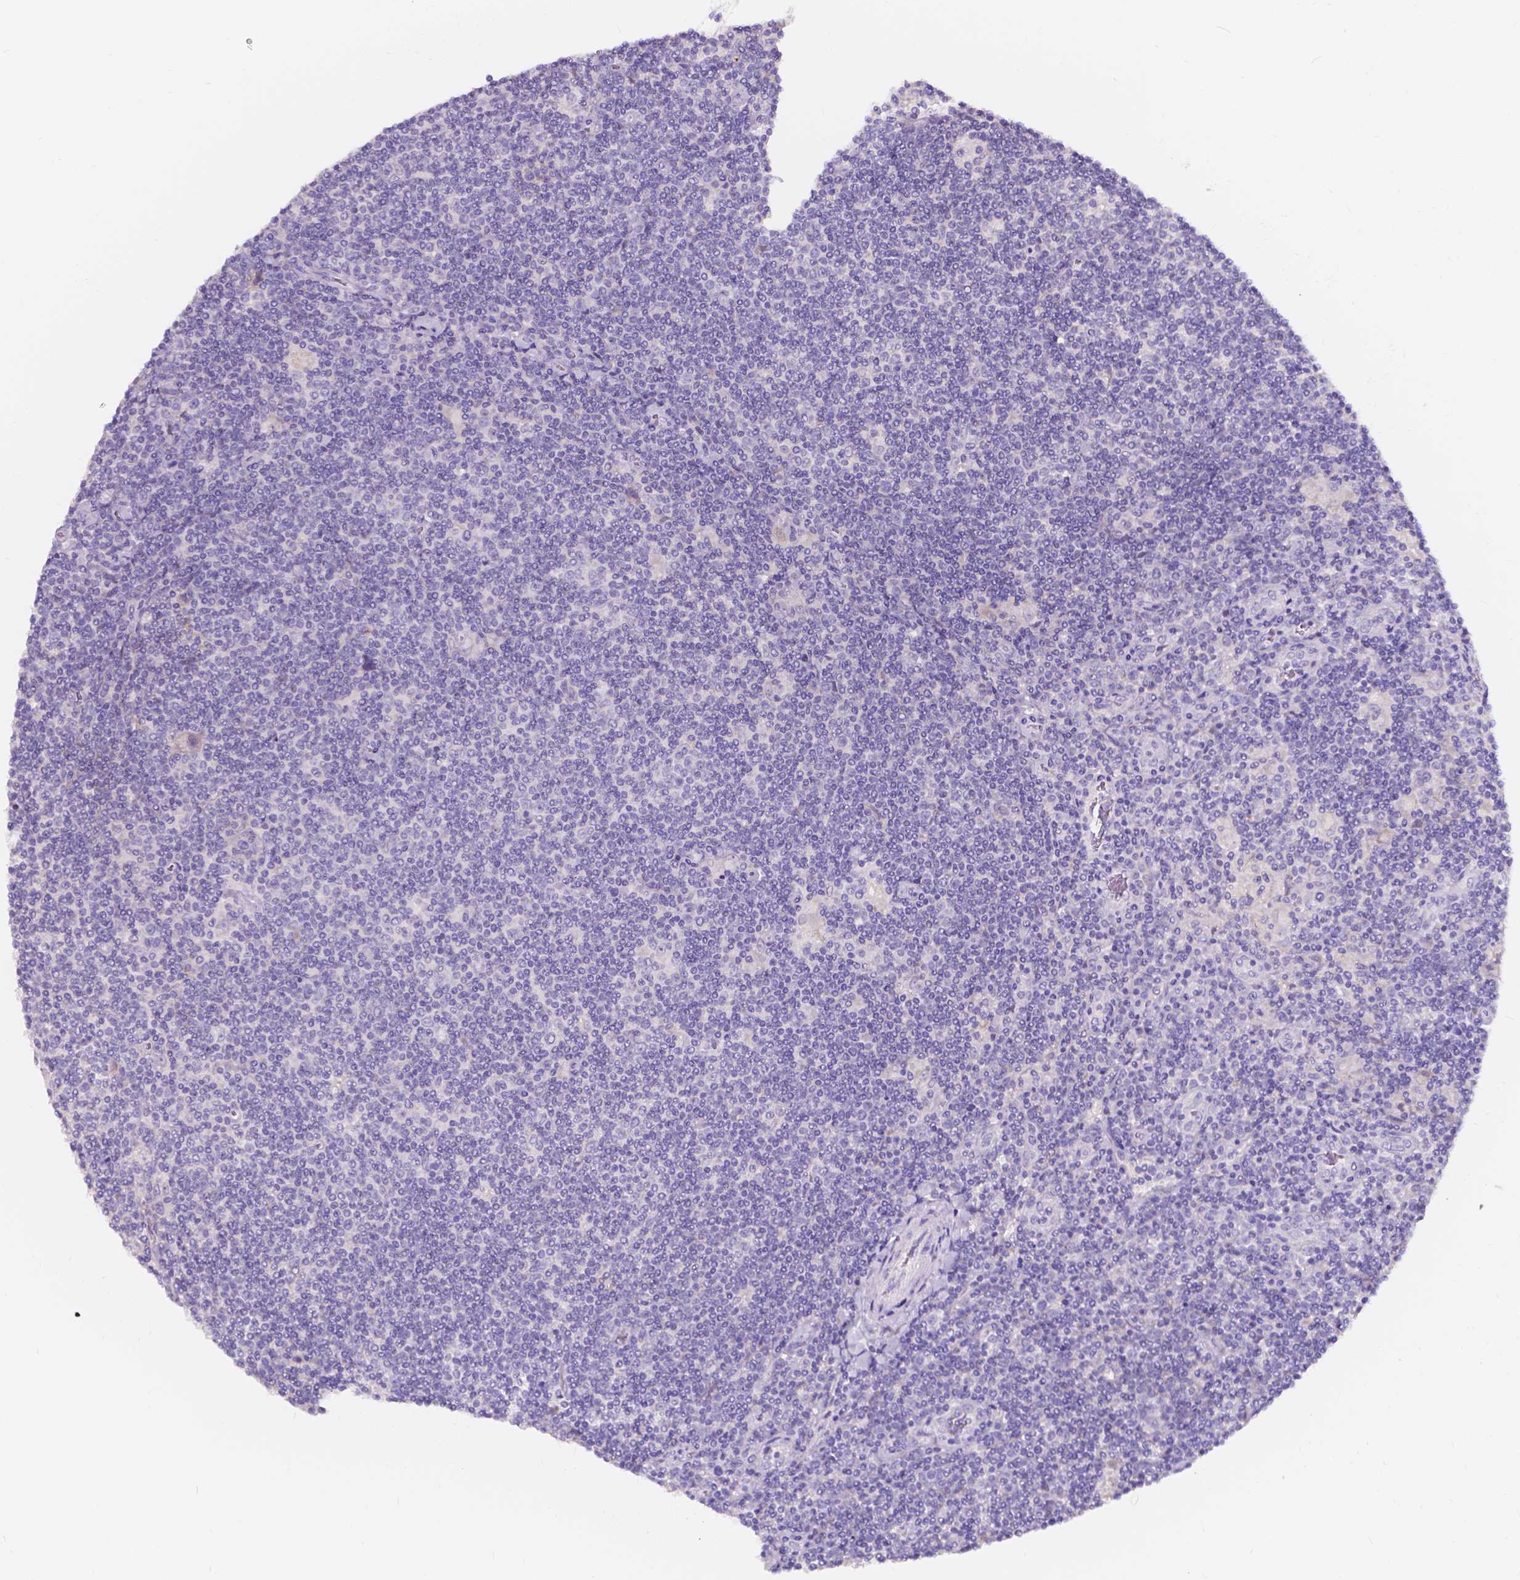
{"staining": {"intensity": "negative", "quantity": "none", "location": "none"}, "tissue": "lymphoma", "cell_type": "Tumor cells", "image_type": "cancer", "snomed": [{"axis": "morphology", "description": "Hodgkin's disease, NOS"}, {"axis": "topography", "description": "Lymph node"}], "caption": "Immunohistochemical staining of human lymphoma displays no significant expression in tumor cells. The staining is performed using DAB (3,3'-diaminobenzidine) brown chromogen with nuclei counter-stained in using hematoxylin.", "gene": "CLSTN2", "patient": {"sex": "male", "age": 40}}